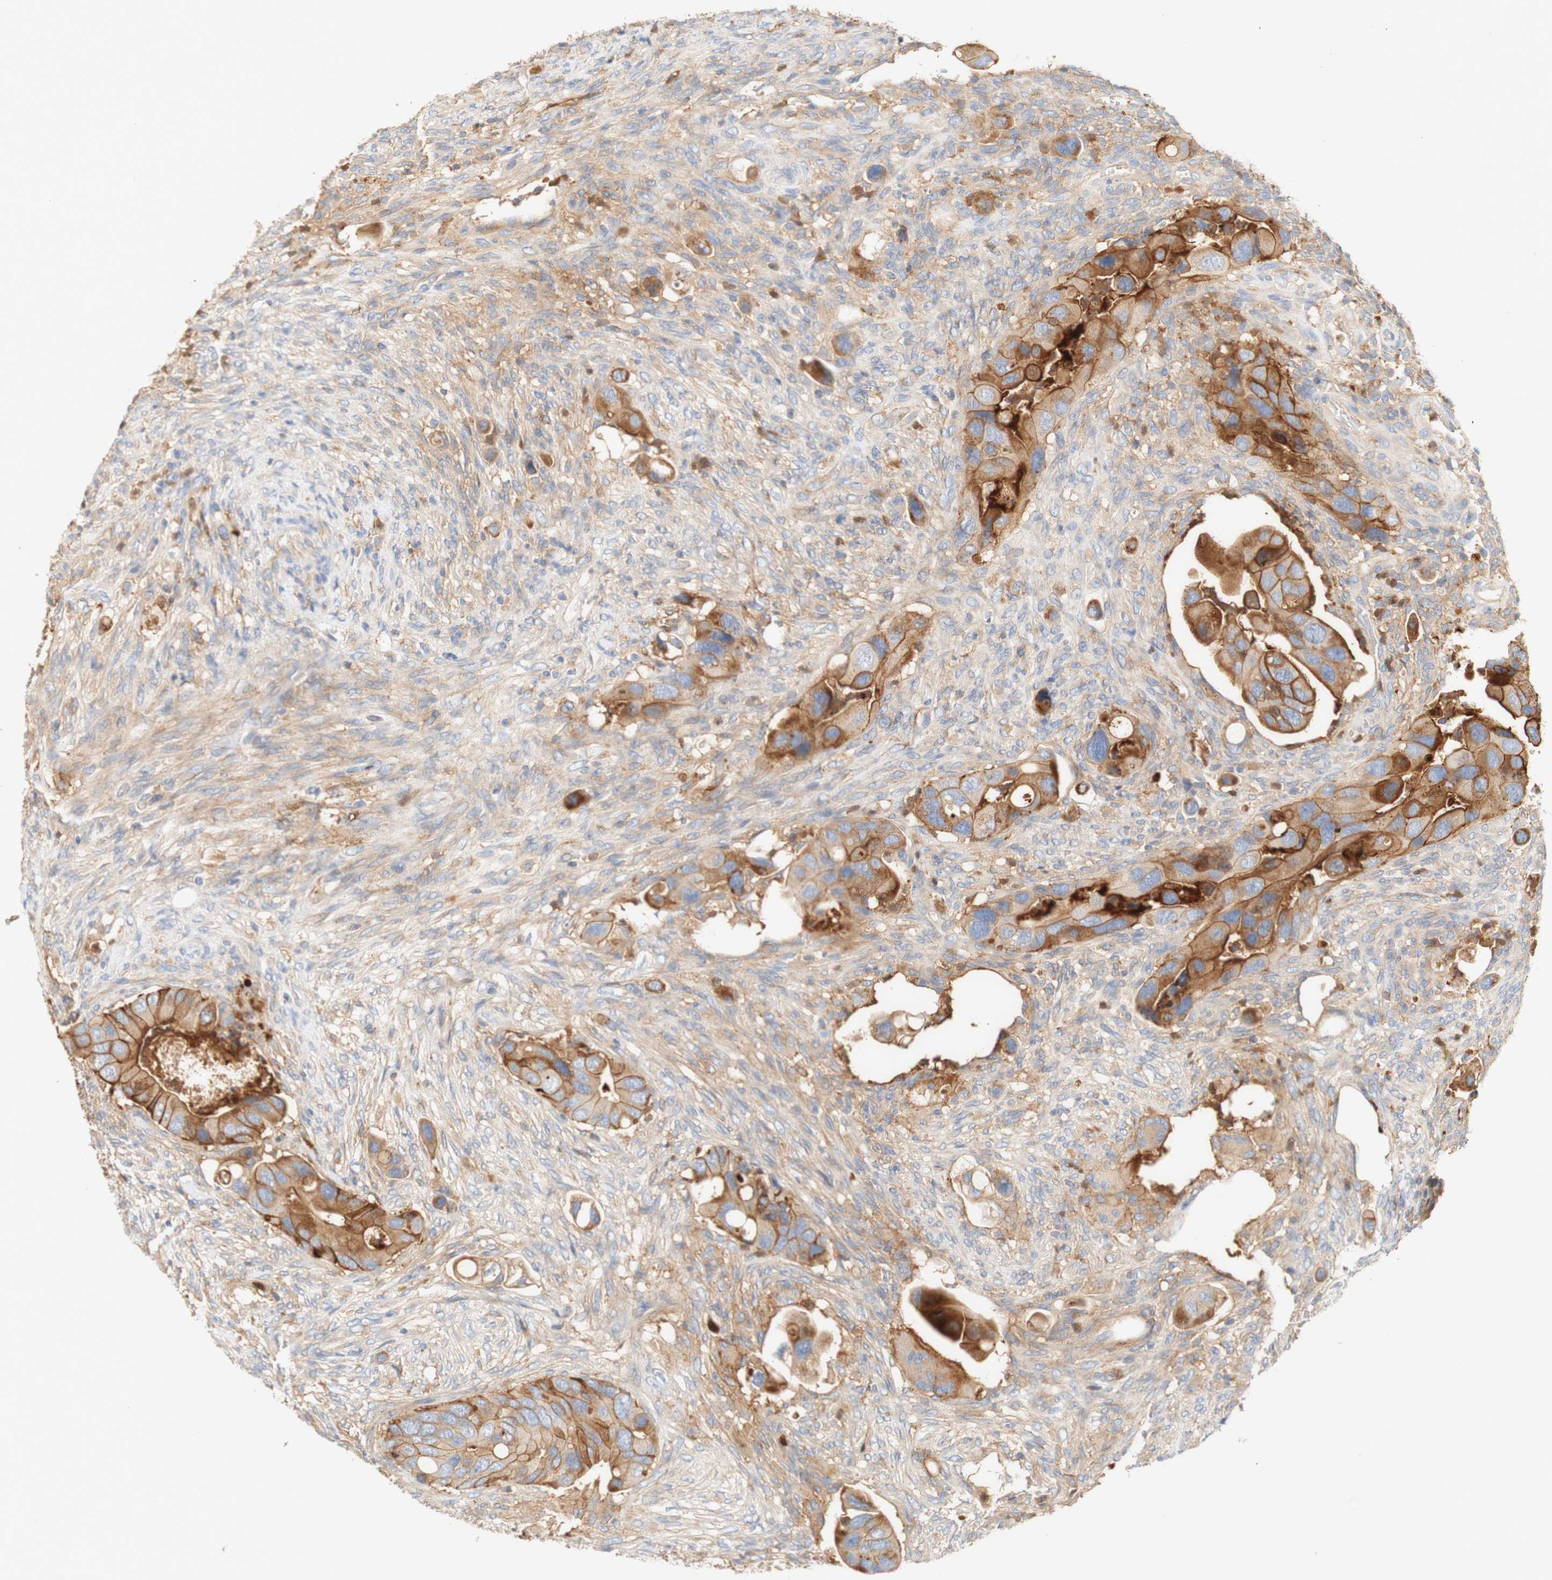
{"staining": {"intensity": "strong", "quantity": ">75%", "location": "cytoplasmic/membranous"}, "tissue": "colorectal cancer", "cell_type": "Tumor cells", "image_type": "cancer", "snomed": [{"axis": "morphology", "description": "Adenocarcinoma, NOS"}, {"axis": "topography", "description": "Rectum"}], "caption": "Immunohistochemistry (IHC) staining of colorectal cancer (adenocarcinoma), which demonstrates high levels of strong cytoplasmic/membranous positivity in about >75% of tumor cells indicating strong cytoplasmic/membranous protein staining. The staining was performed using DAB (brown) for protein detection and nuclei were counterstained in hematoxylin (blue).", "gene": "PCDH7", "patient": {"sex": "female", "age": 57}}